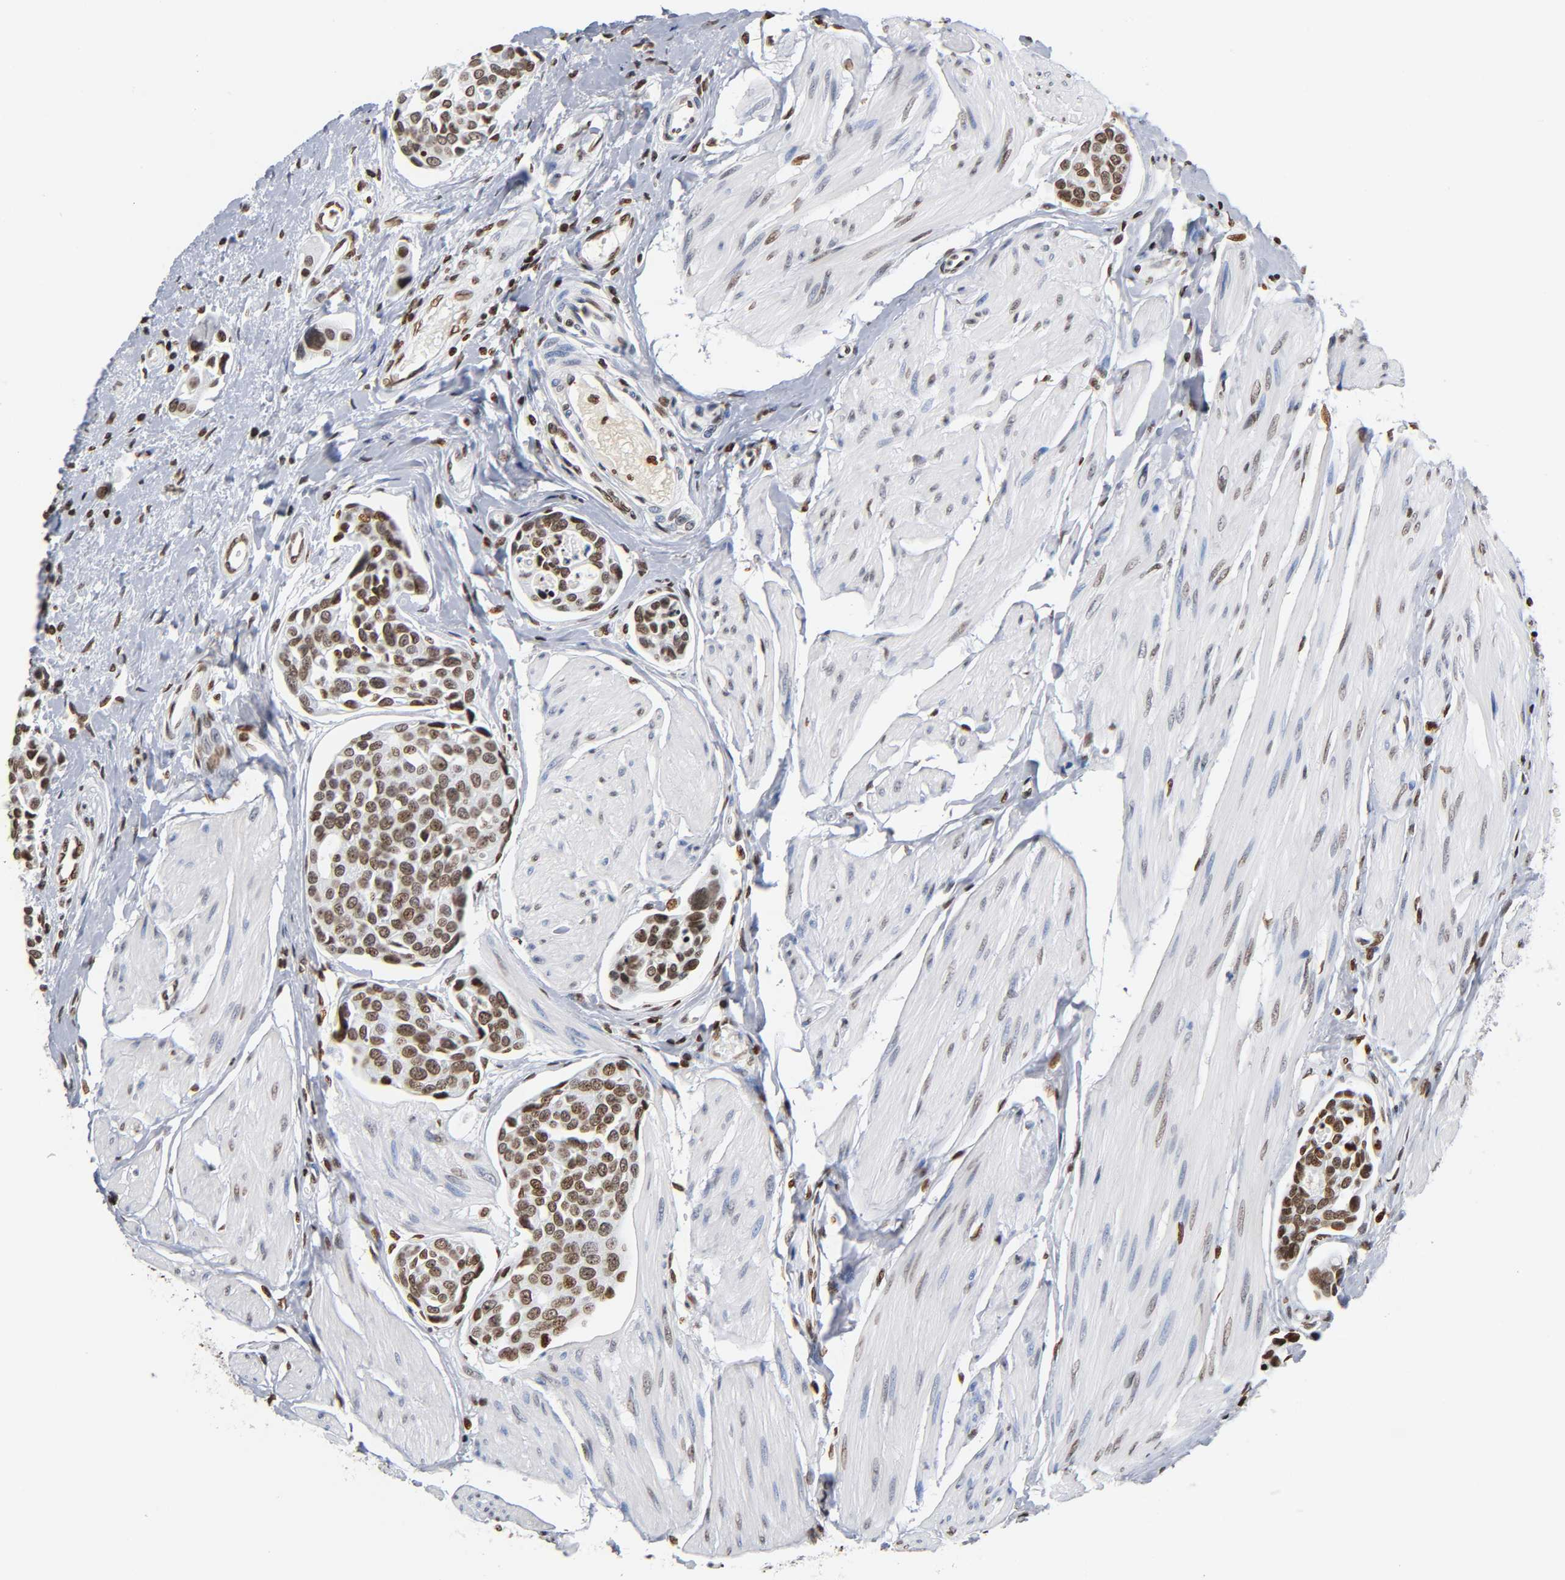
{"staining": {"intensity": "moderate", "quantity": ">75%", "location": "nuclear"}, "tissue": "urothelial cancer", "cell_type": "Tumor cells", "image_type": "cancer", "snomed": [{"axis": "morphology", "description": "Urothelial carcinoma, High grade"}, {"axis": "topography", "description": "Urinary bladder"}], "caption": "Immunohistochemical staining of human urothelial carcinoma (high-grade) demonstrates medium levels of moderate nuclear staining in approximately >75% of tumor cells.", "gene": "HOXA6", "patient": {"sex": "male", "age": 78}}